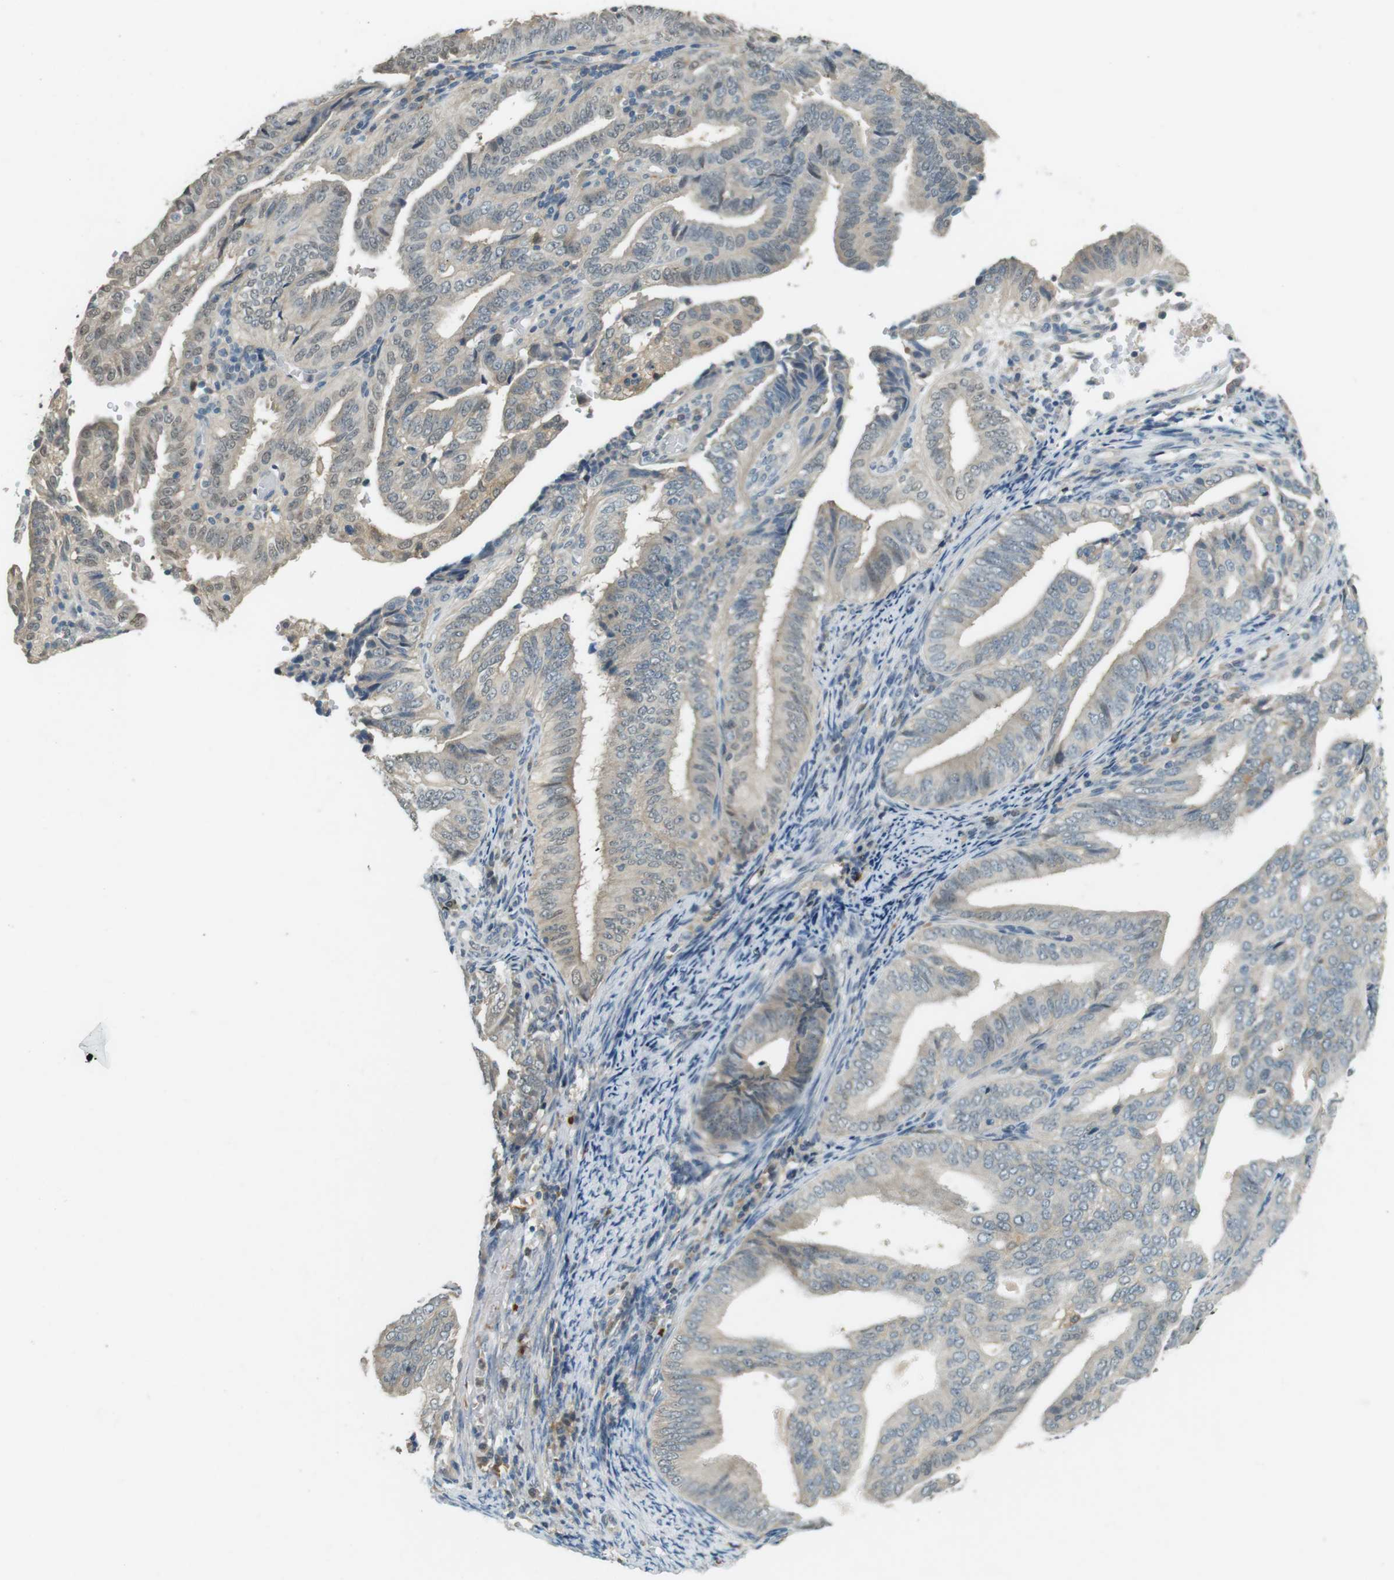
{"staining": {"intensity": "weak", "quantity": "<25%", "location": "cytoplasmic/membranous,nuclear"}, "tissue": "endometrial cancer", "cell_type": "Tumor cells", "image_type": "cancer", "snomed": [{"axis": "morphology", "description": "Adenocarcinoma, NOS"}, {"axis": "topography", "description": "Endometrium"}], "caption": "Tumor cells are negative for protein expression in human endometrial adenocarcinoma.", "gene": "CDK14", "patient": {"sex": "female", "age": 58}}